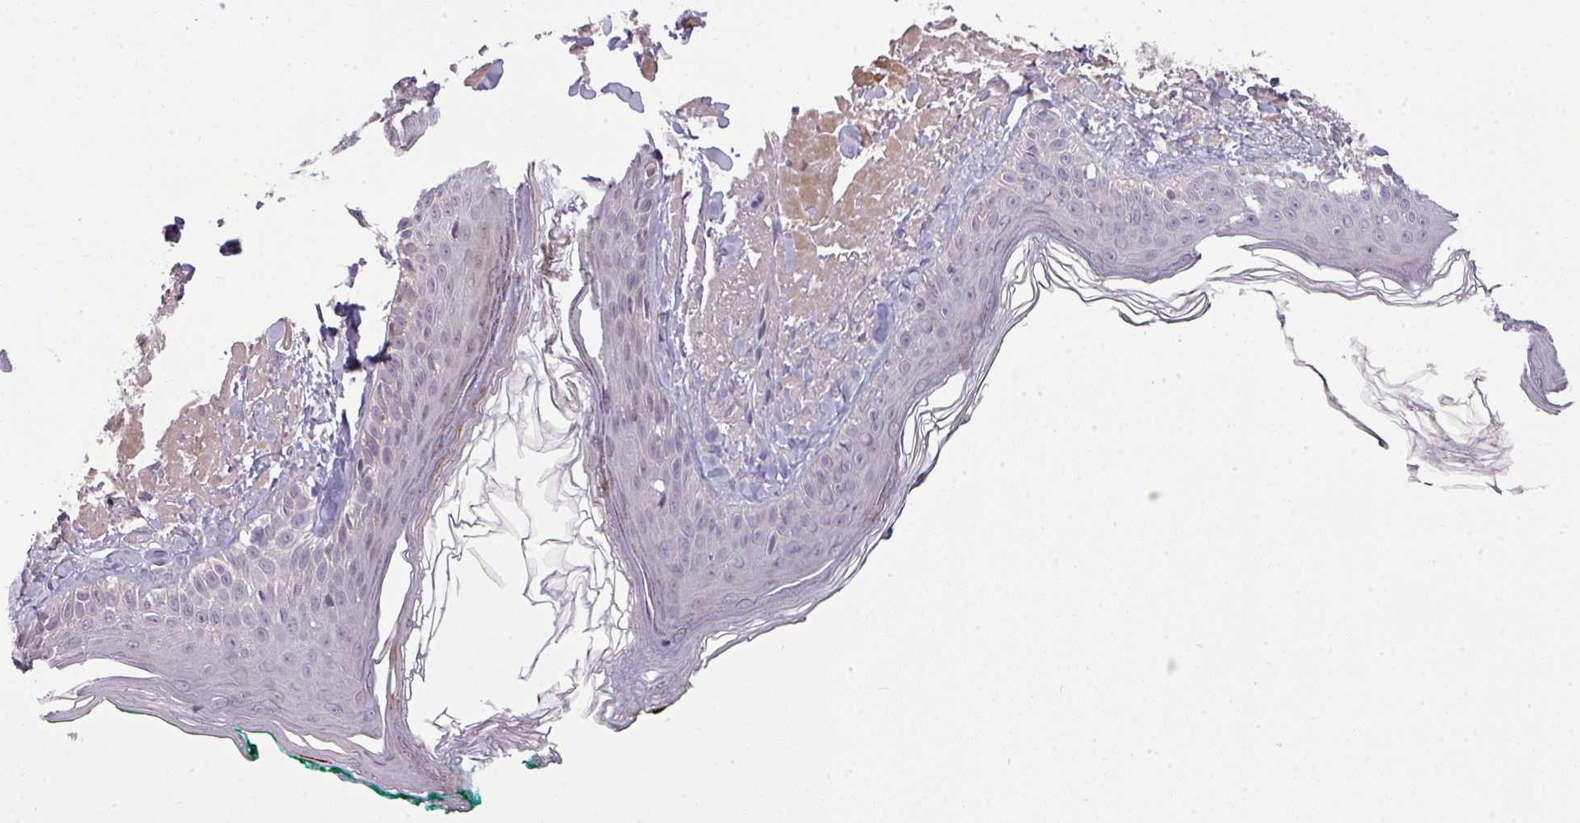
{"staining": {"intensity": "negative", "quantity": "none", "location": "none"}, "tissue": "skin", "cell_type": "Fibroblasts", "image_type": "normal", "snomed": [{"axis": "morphology", "description": "Normal tissue, NOS"}, {"axis": "morphology", "description": "Malignant melanoma, NOS"}, {"axis": "topography", "description": "Skin"}], "caption": "DAB (3,3'-diaminobenzidine) immunohistochemical staining of benign skin shows no significant expression in fibroblasts.", "gene": "ZNF35", "patient": {"sex": "male", "age": 80}}